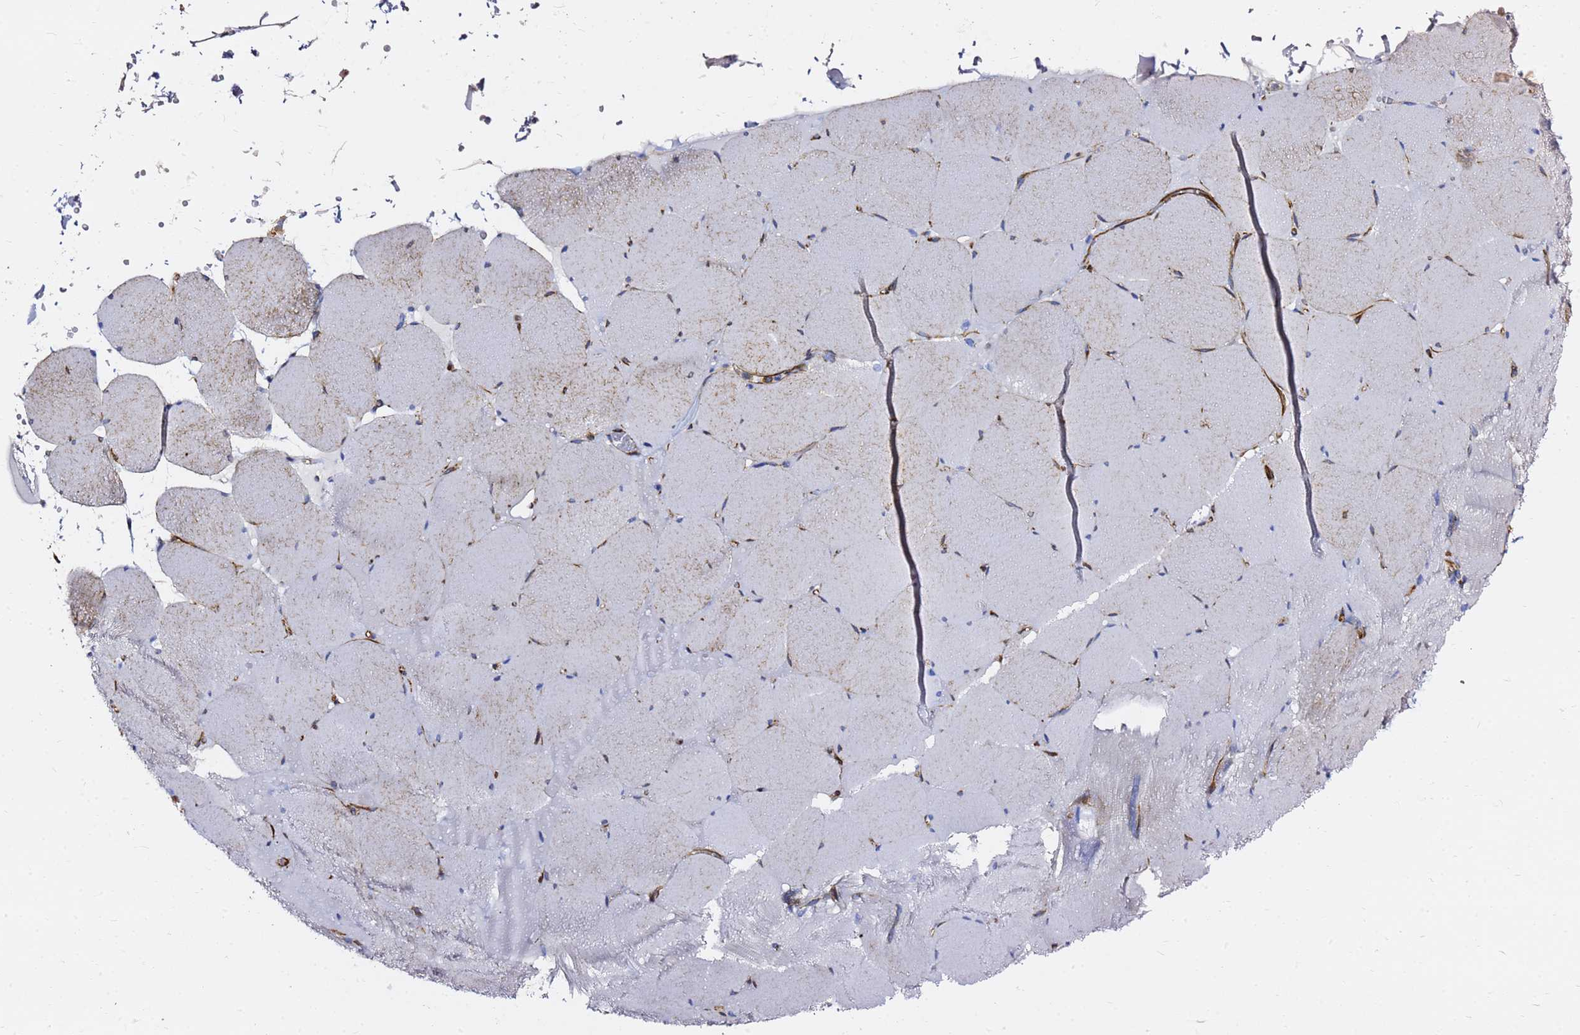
{"staining": {"intensity": "weak", "quantity": "<25%", "location": "cytoplasmic/membranous"}, "tissue": "skeletal muscle", "cell_type": "Myocytes", "image_type": "normal", "snomed": [{"axis": "morphology", "description": "Normal tissue, NOS"}, {"axis": "topography", "description": "Skeletal muscle"}, {"axis": "topography", "description": "Head-Neck"}], "caption": "The IHC histopathology image has no significant positivity in myocytes of skeletal muscle.", "gene": "TUBA8", "patient": {"sex": "male", "age": 66}}